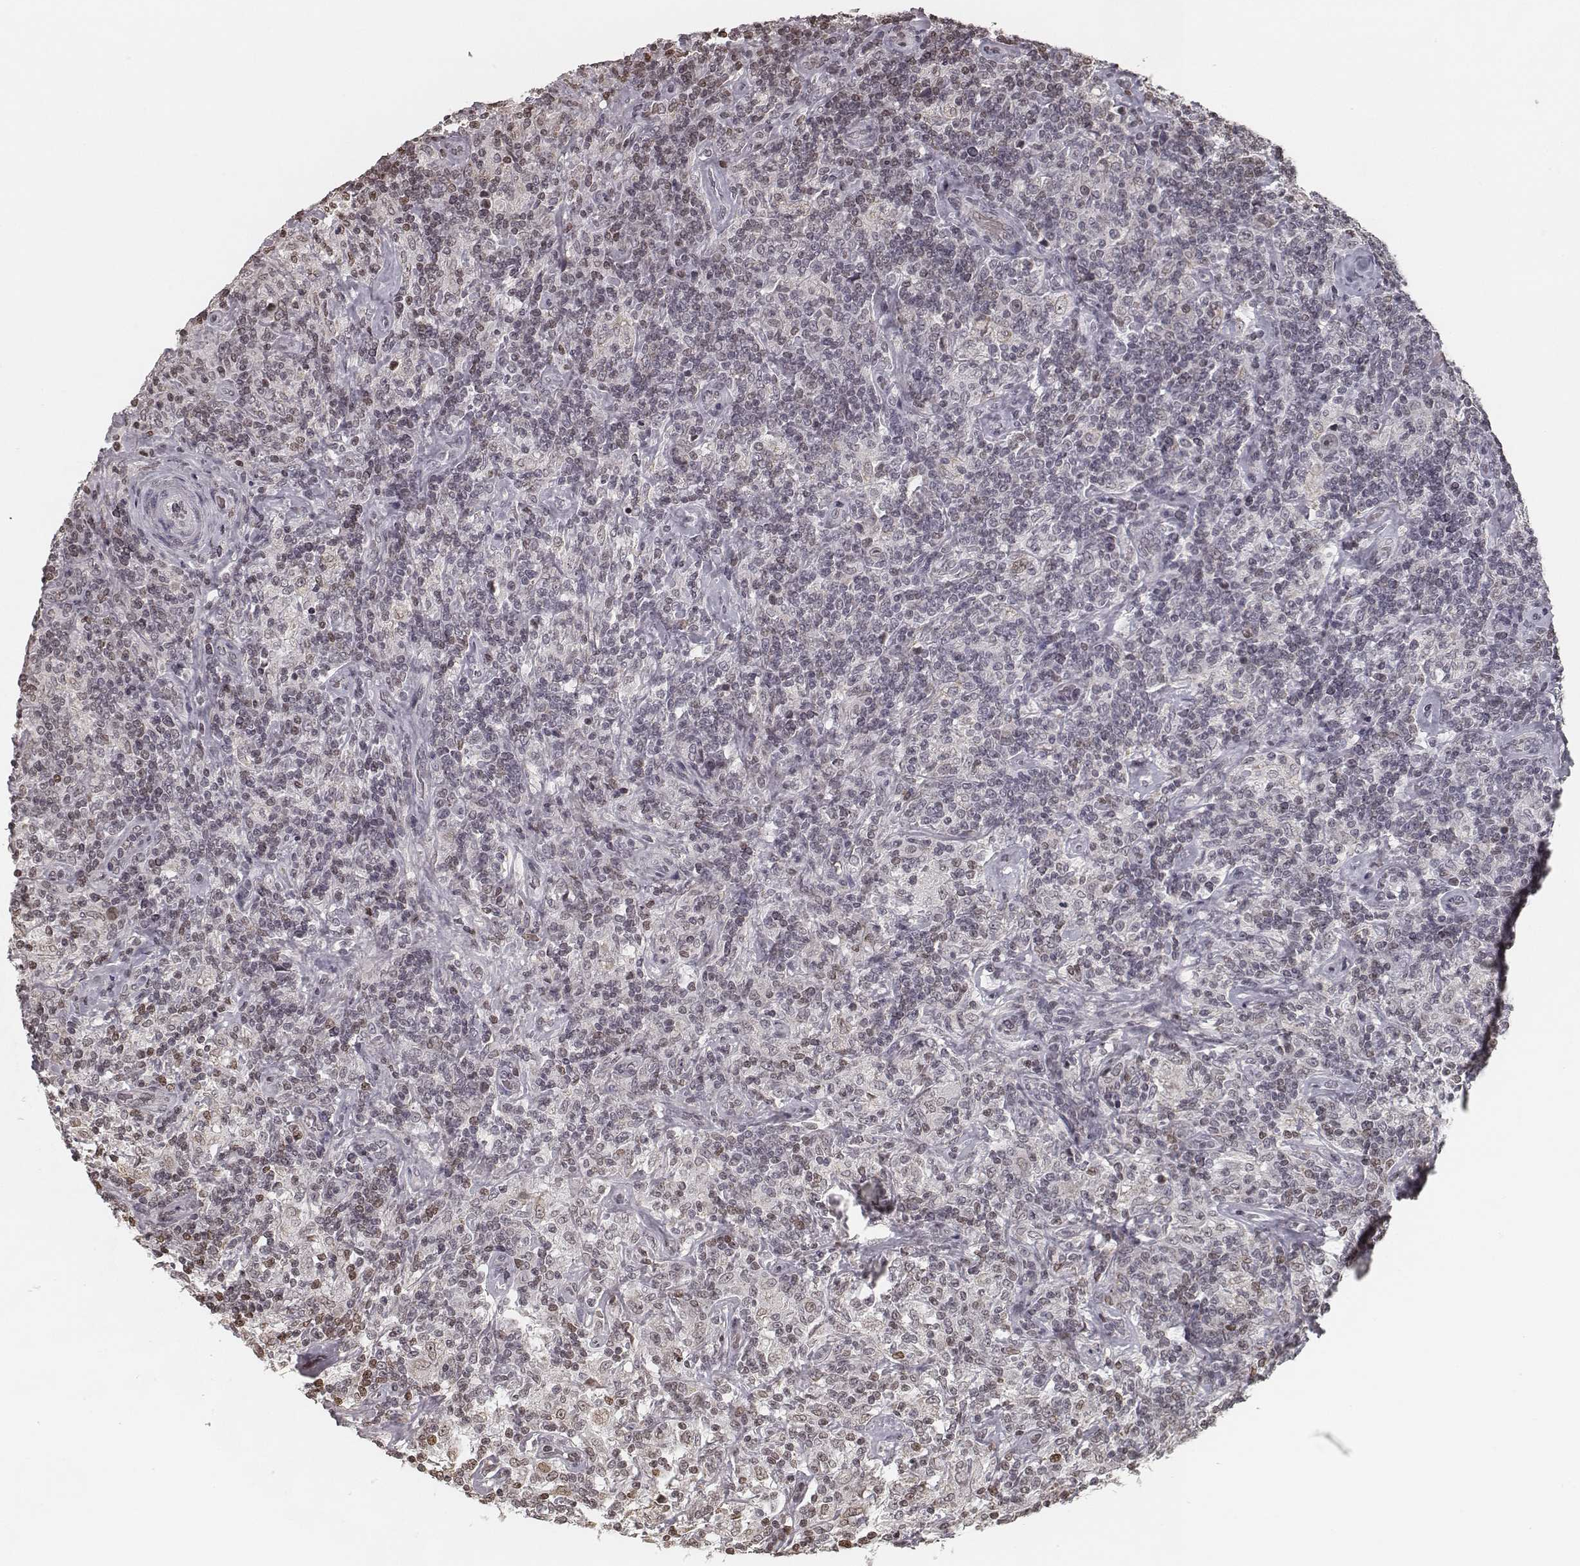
{"staining": {"intensity": "negative", "quantity": "none", "location": "none"}, "tissue": "lymphoma", "cell_type": "Tumor cells", "image_type": "cancer", "snomed": [{"axis": "morphology", "description": "Hodgkin's disease, NOS"}, {"axis": "topography", "description": "Lymph node"}], "caption": "An immunohistochemistry (IHC) photomicrograph of lymphoma is shown. There is no staining in tumor cells of lymphoma.", "gene": "HMGA2", "patient": {"sex": "male", "age": 70}}